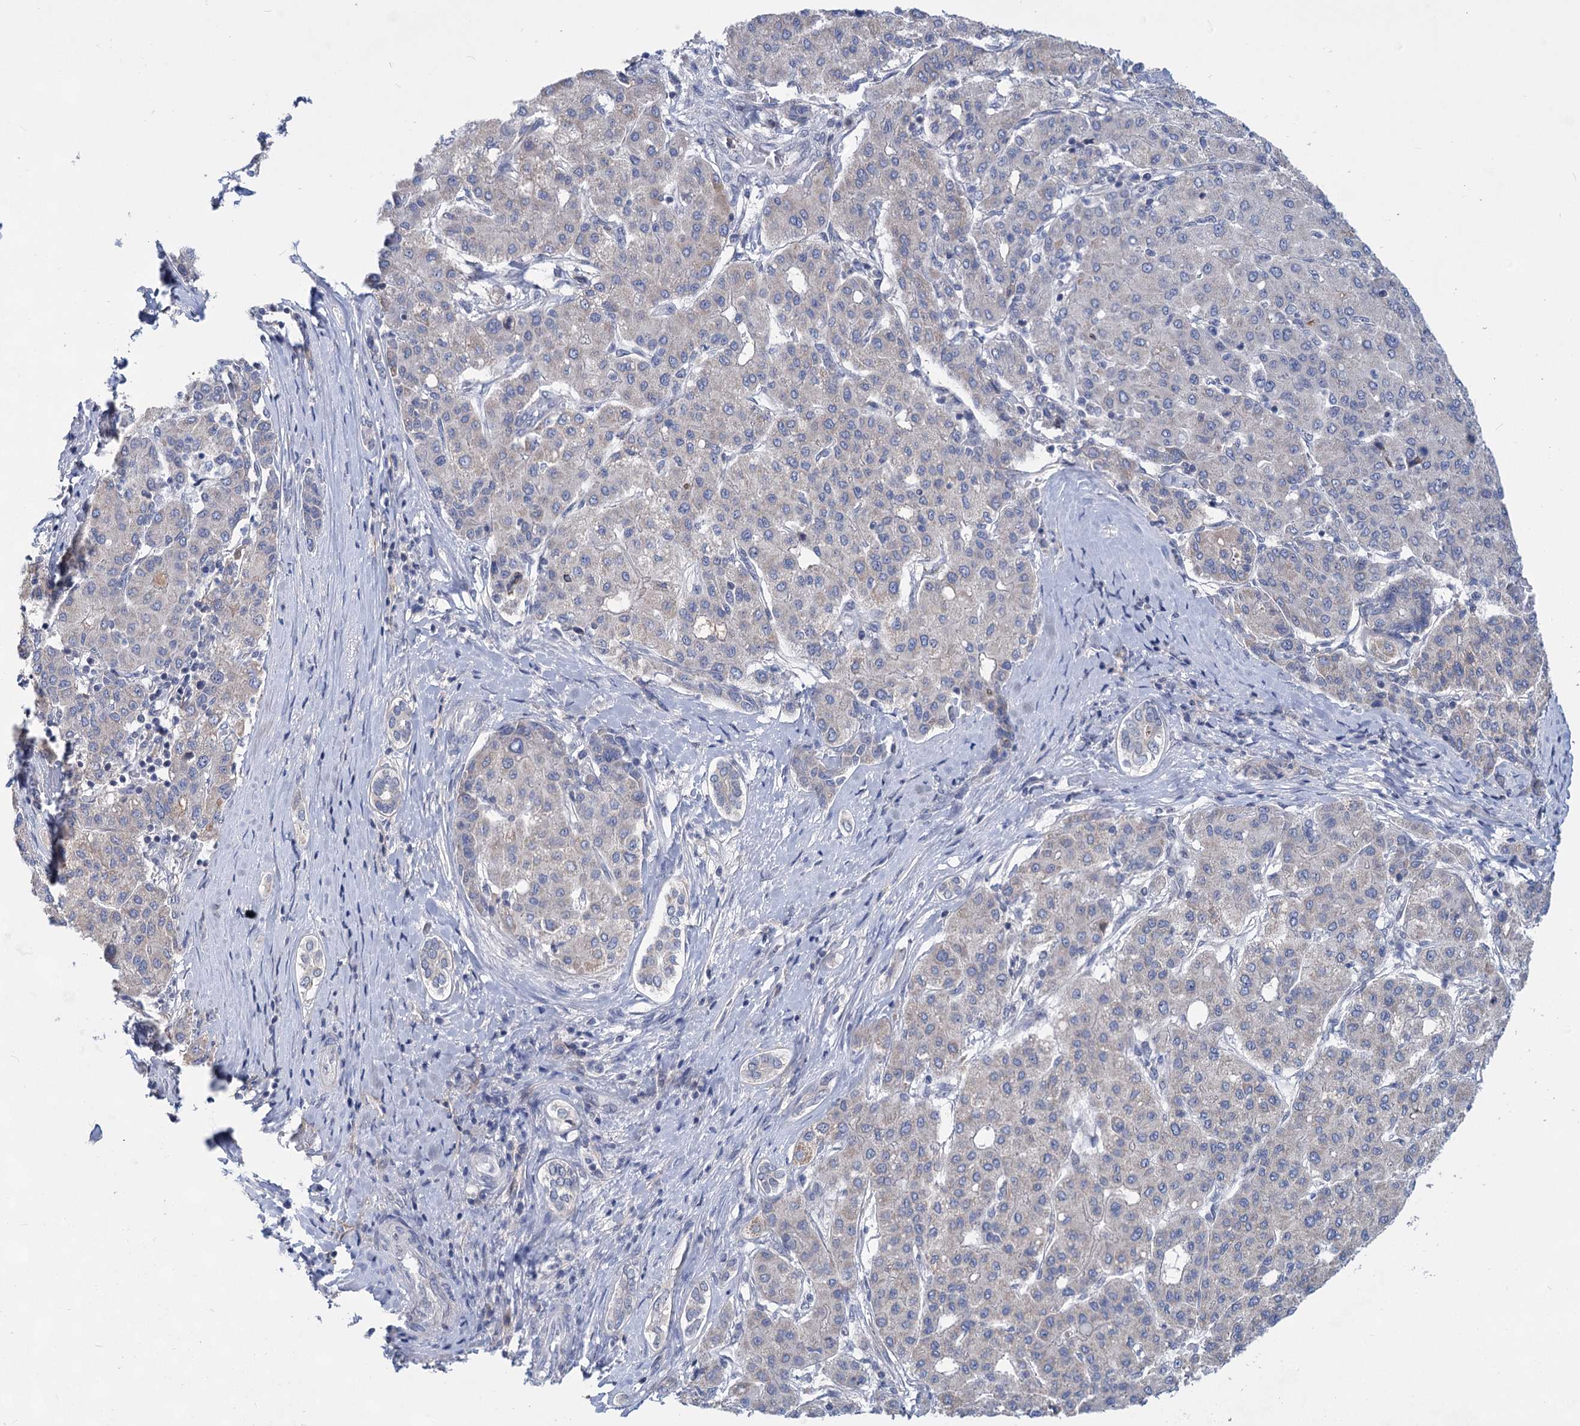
{"staining": {"intensity": "negative", "quantity": "none", "location": "none"}, "tissue": "liver cancer", "cell_type": "Tumor cells", "image_type": "cancer", "snomed": [{"axis": "morphology", "description": "Carcinoma, Hepatocellular, NOS"}, {"axis": "topography", "description": "Liver"}], "caption": "This is a photomicrograph of IHC staining of liver hepatocellular carcinoma, which shows no staining in tumor cells.", "gene": "TTC17", "patient": {"sex": "male", "age": 65}}